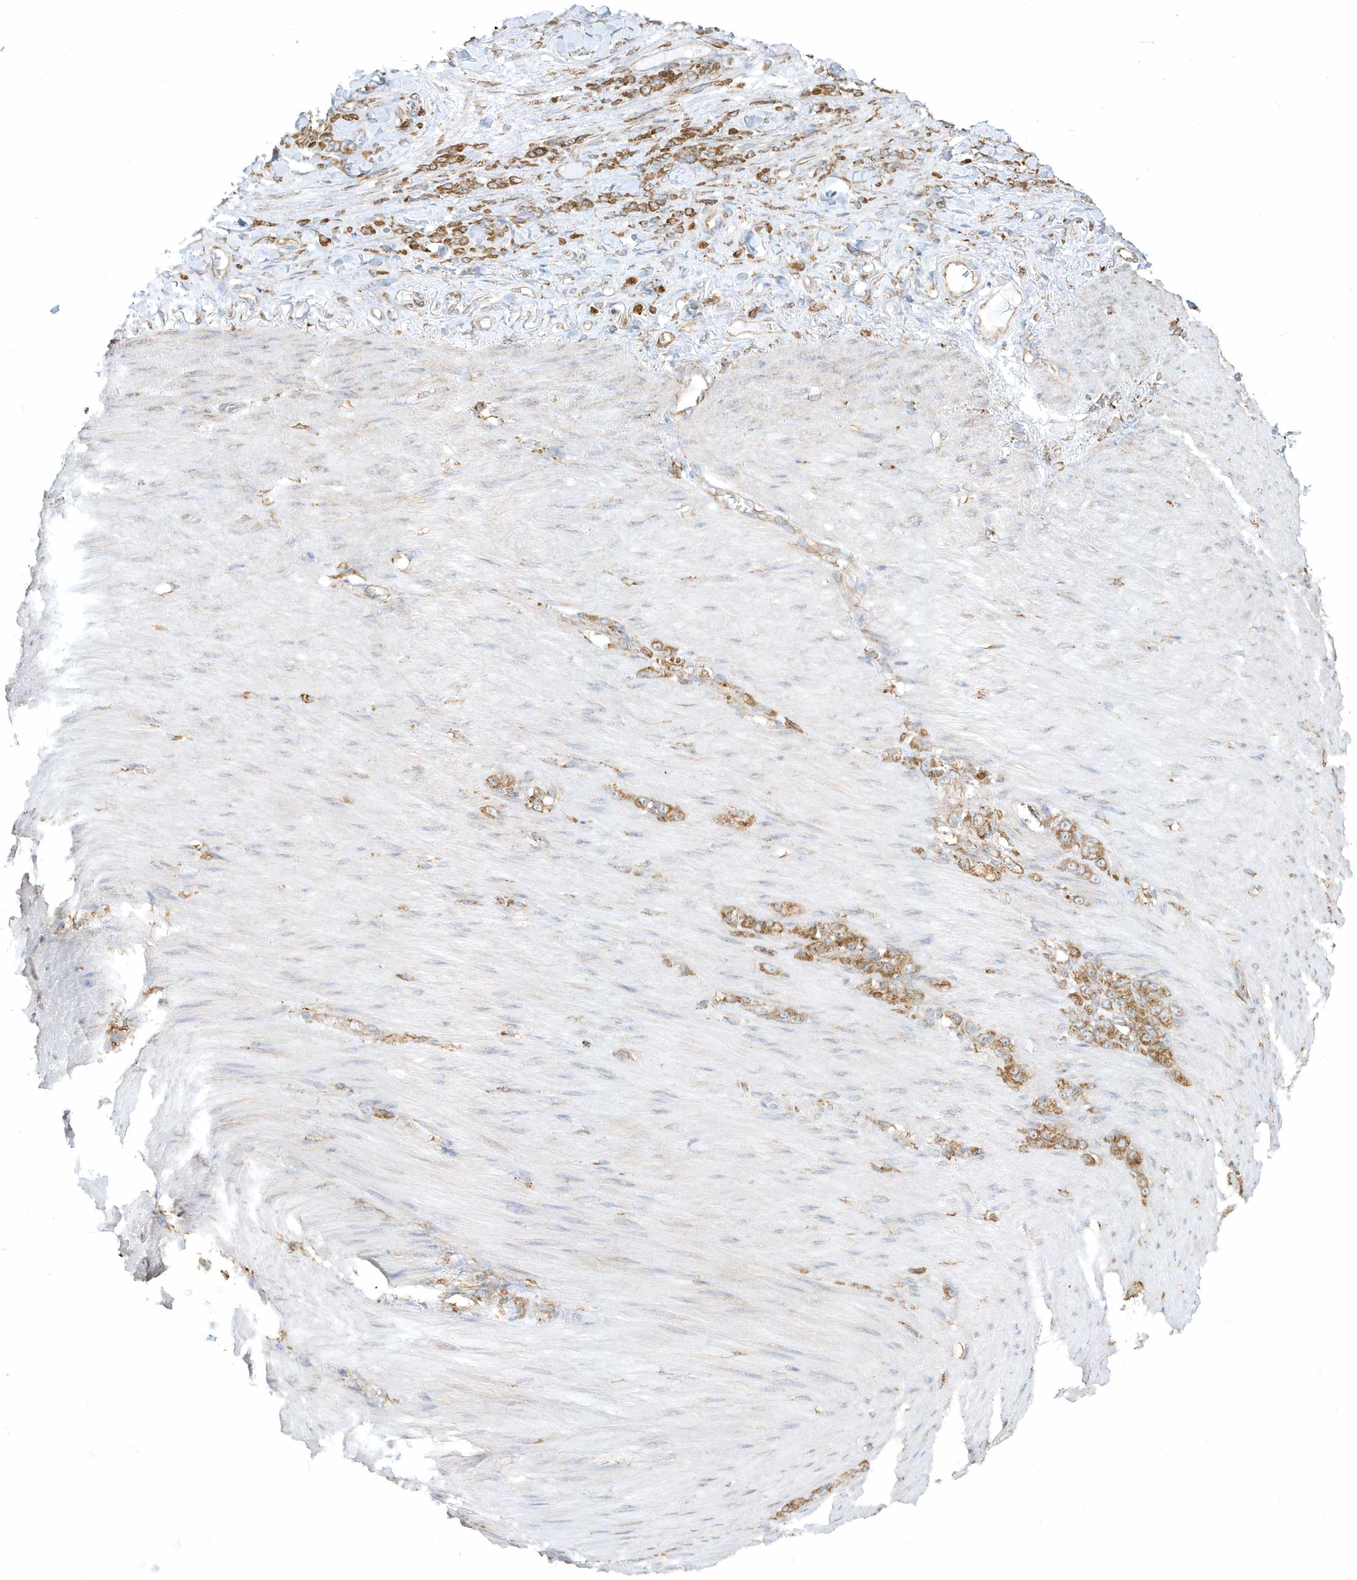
{"staining": {"intensity": "moderate", "quantity": ">75%", "location": "cytoplasmic/membranous"}, "tissue": "stomach cancer", "cell_type": "Tumor cells", "image_type": "cancer", "snomed": [{"axis": "morphology", "description": "Normal tissue, NOS"}, {"axis": "morphology", "description": "Adenocarcinoma, NOS"}, {"axis": "topography", "description": "Stomach"}], "caption": "Stomach cancer (adenocarcinoma) stained with IHC exhibits moderate cytoplasmic/membranous expression in approximately >75% of tumor cells. Immunohistochemistry stains the protein in brown and the nuclei are stained blue.", "gene": "PDIA6", "patient": {"sex": "male", "age": 82}}